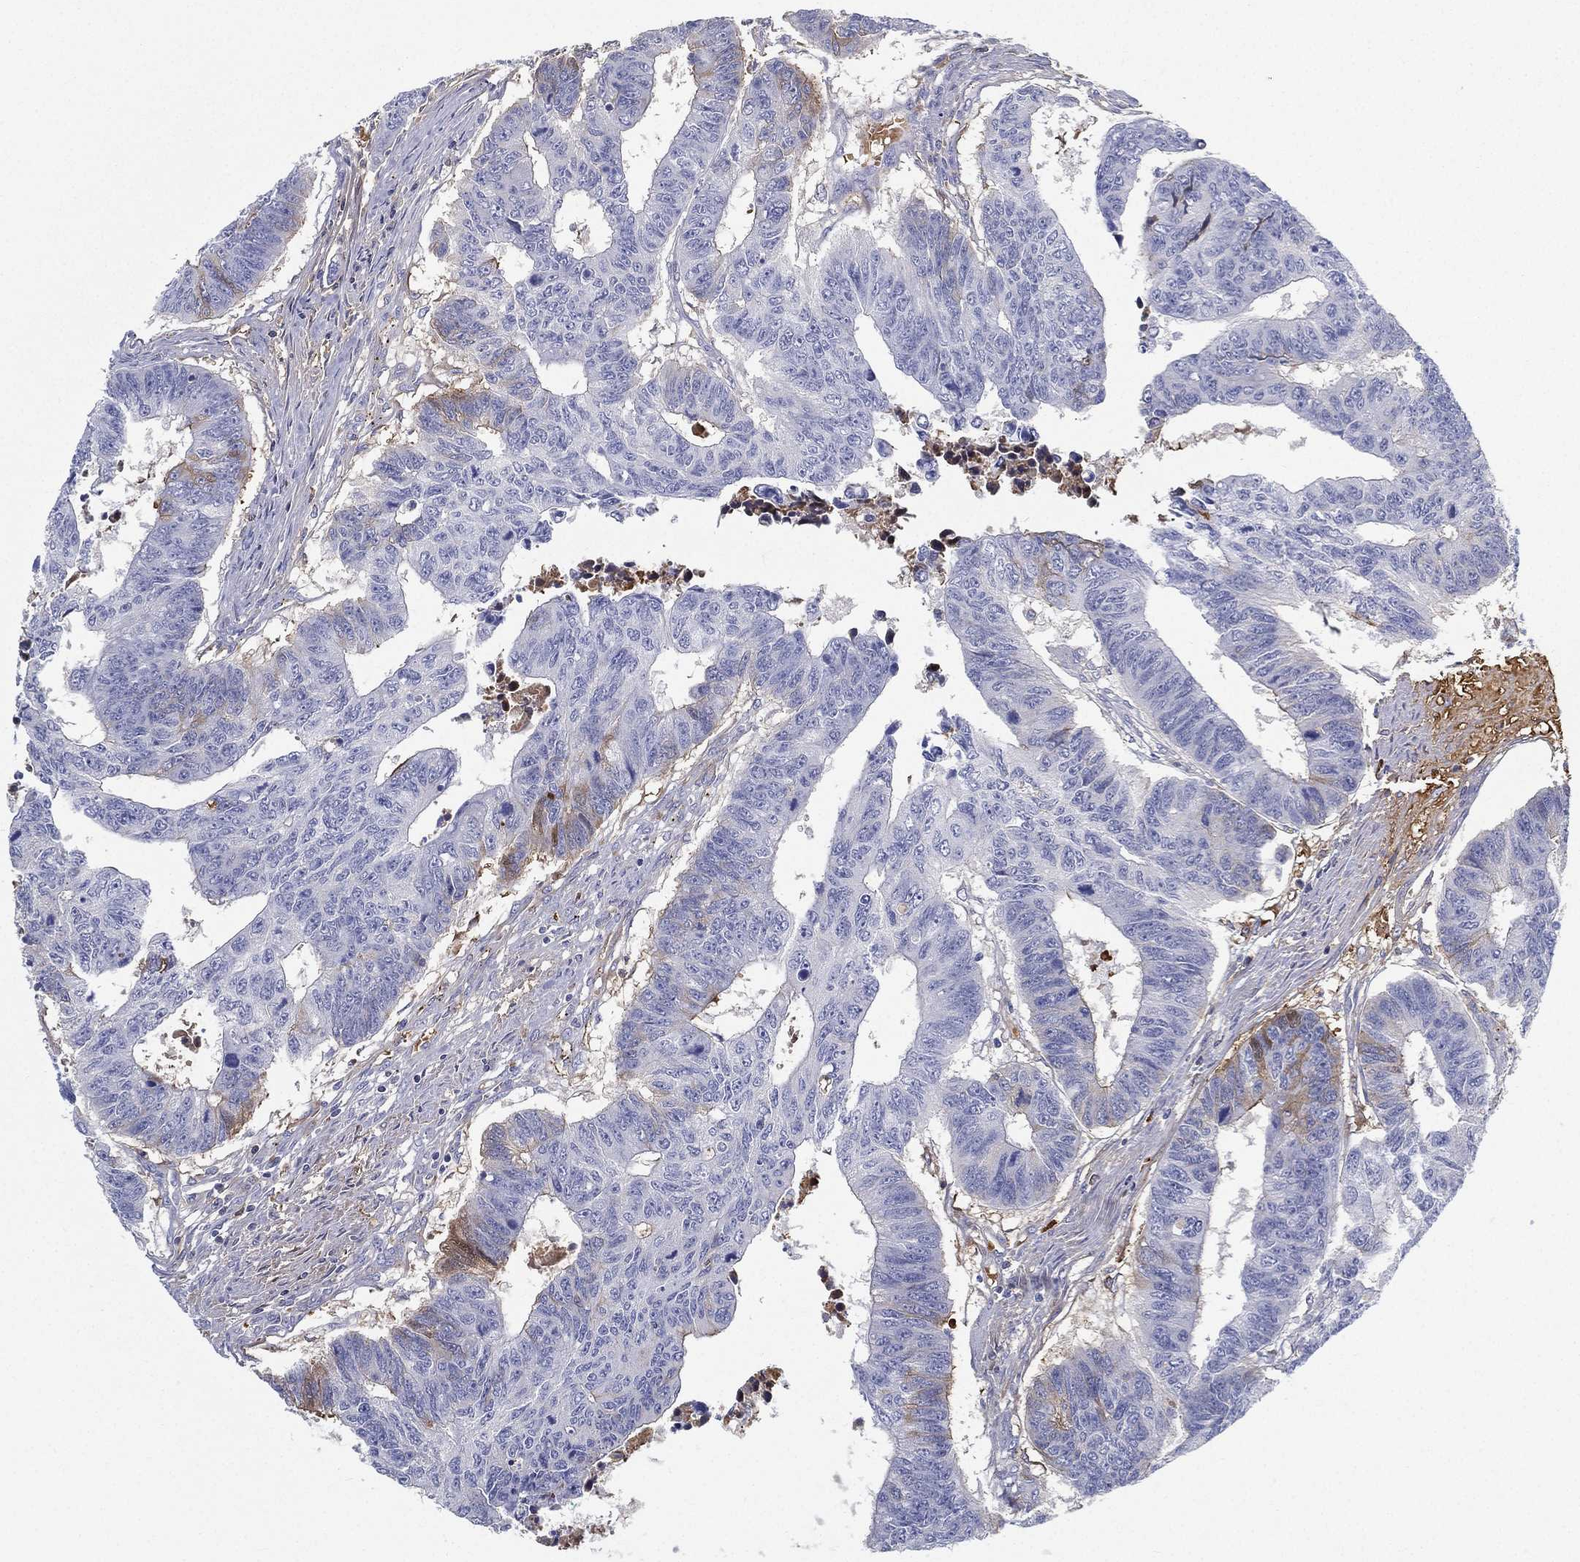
{"staining": {"intensity": "moderate", "quantity": "<25%", "location": "cytoplasmic/membranous"}, "tissue": "colorectal cancer", "cell_type": "Tumor cells", "image_type": "cancer", "snomed": [{"axis": "morphology", "description": "Adenocarcinoma, NOS"}, {"axis": "topography", "description": "Rectum"}], "caption": "Tumor cells show moderate cytoplasmic/membranous positivity in about <25% of cells in colorectal adenocarcinoma.", "gene": "IFNB1", "patient": {"sex": "female", "age": 85}}